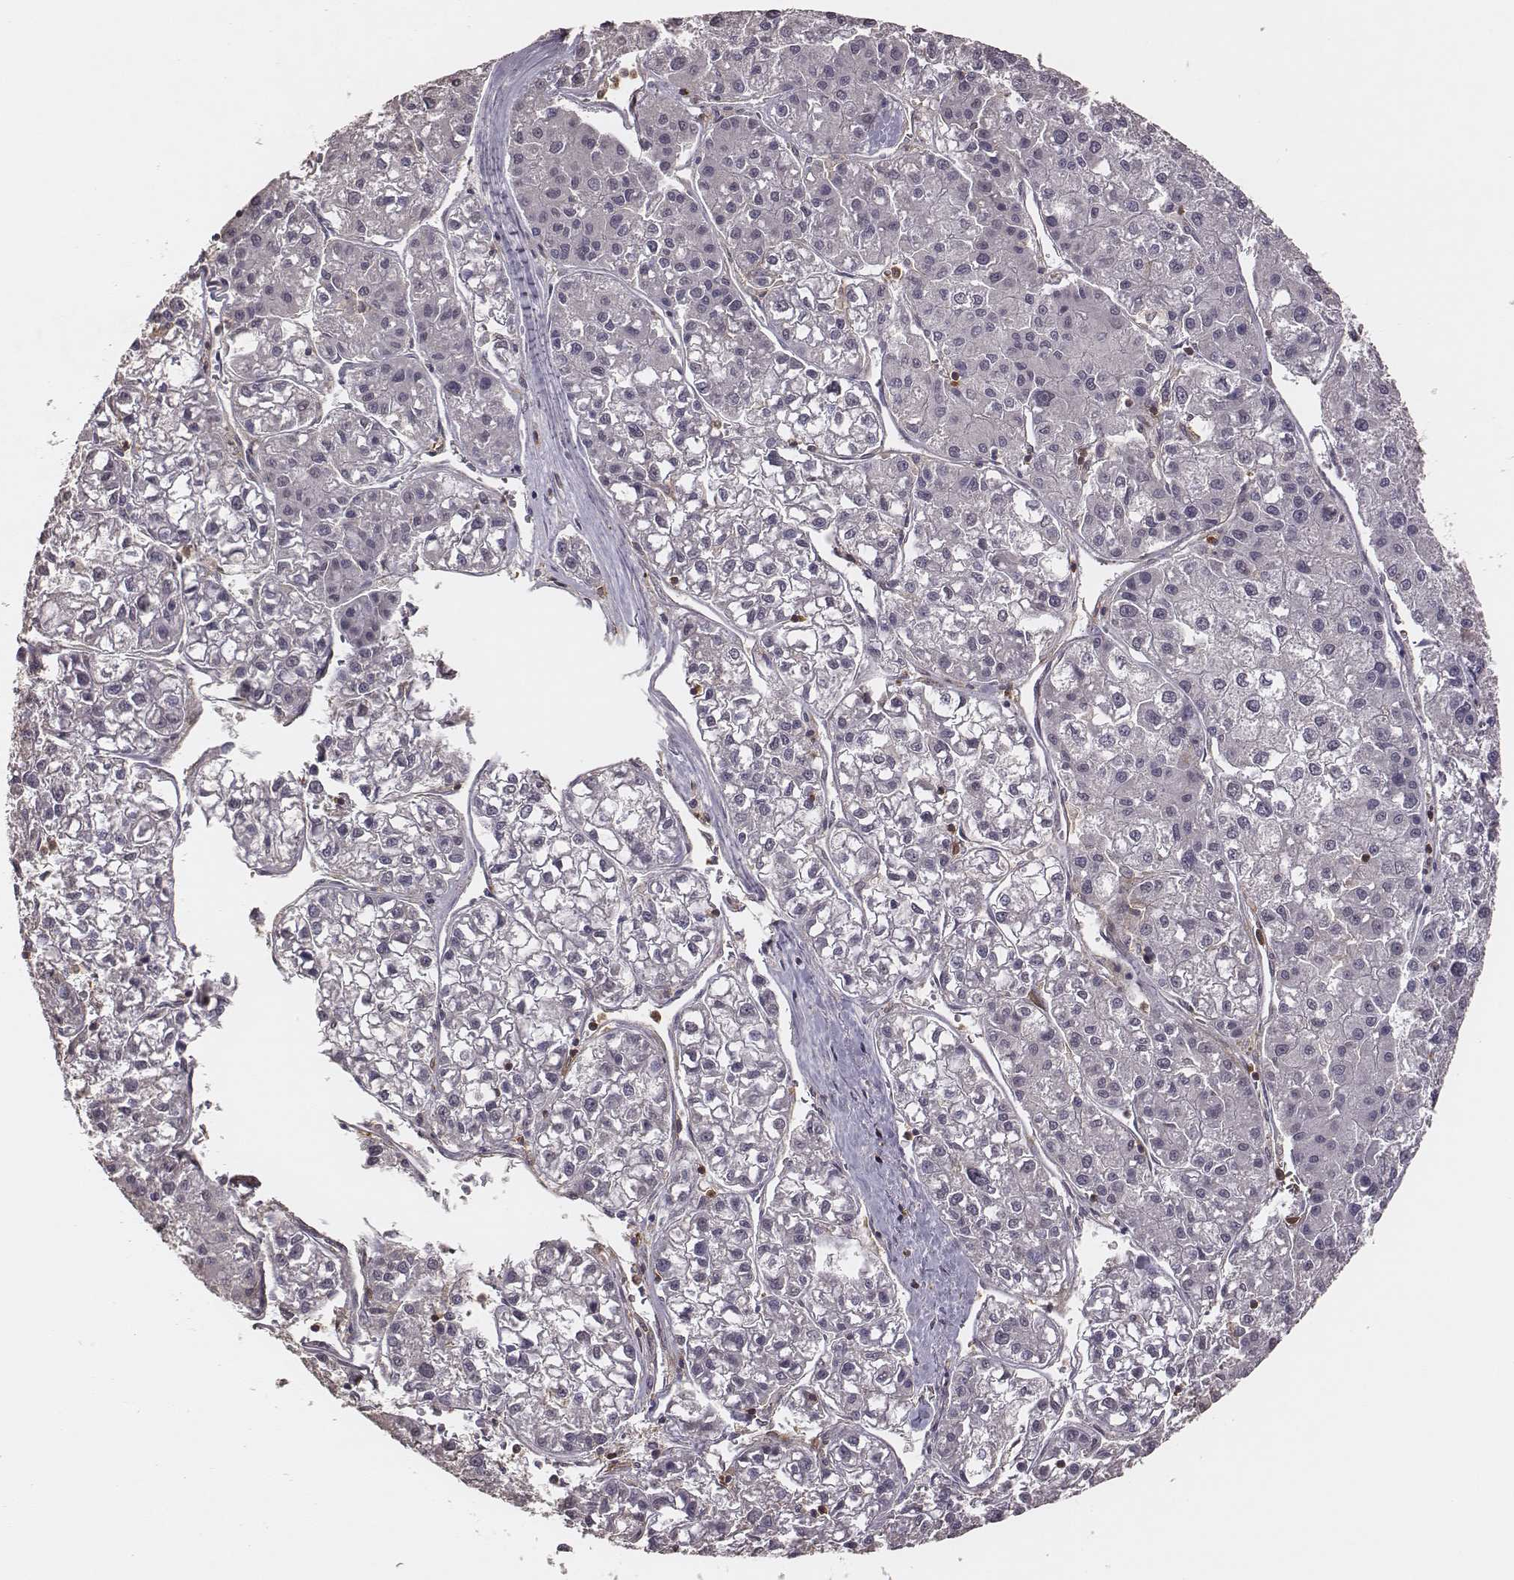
{"staining": {"intensity": "negative", "quantity": "none", "location": "none"}, "tissue": "liver cancer", "cell_type": "Tumor cells", "image_type": "cancer", "snomed": [{"axis": "morphology", "description": "Carcinoma, Hepatocellular, NOS"}, {"axis": "topography", "description": "Liver"}], "caption": "Tumor cells show no significant expression in liver cancer. Brightfield microscopy of immunohistochemistry (IHC) stained with DAB (3,3'-diaminobenzidine) (brown) and hematoxylin (blue), captured at high magnification.", "gene": "PILRA", "patient": {"sex": "male", "age": 73}}